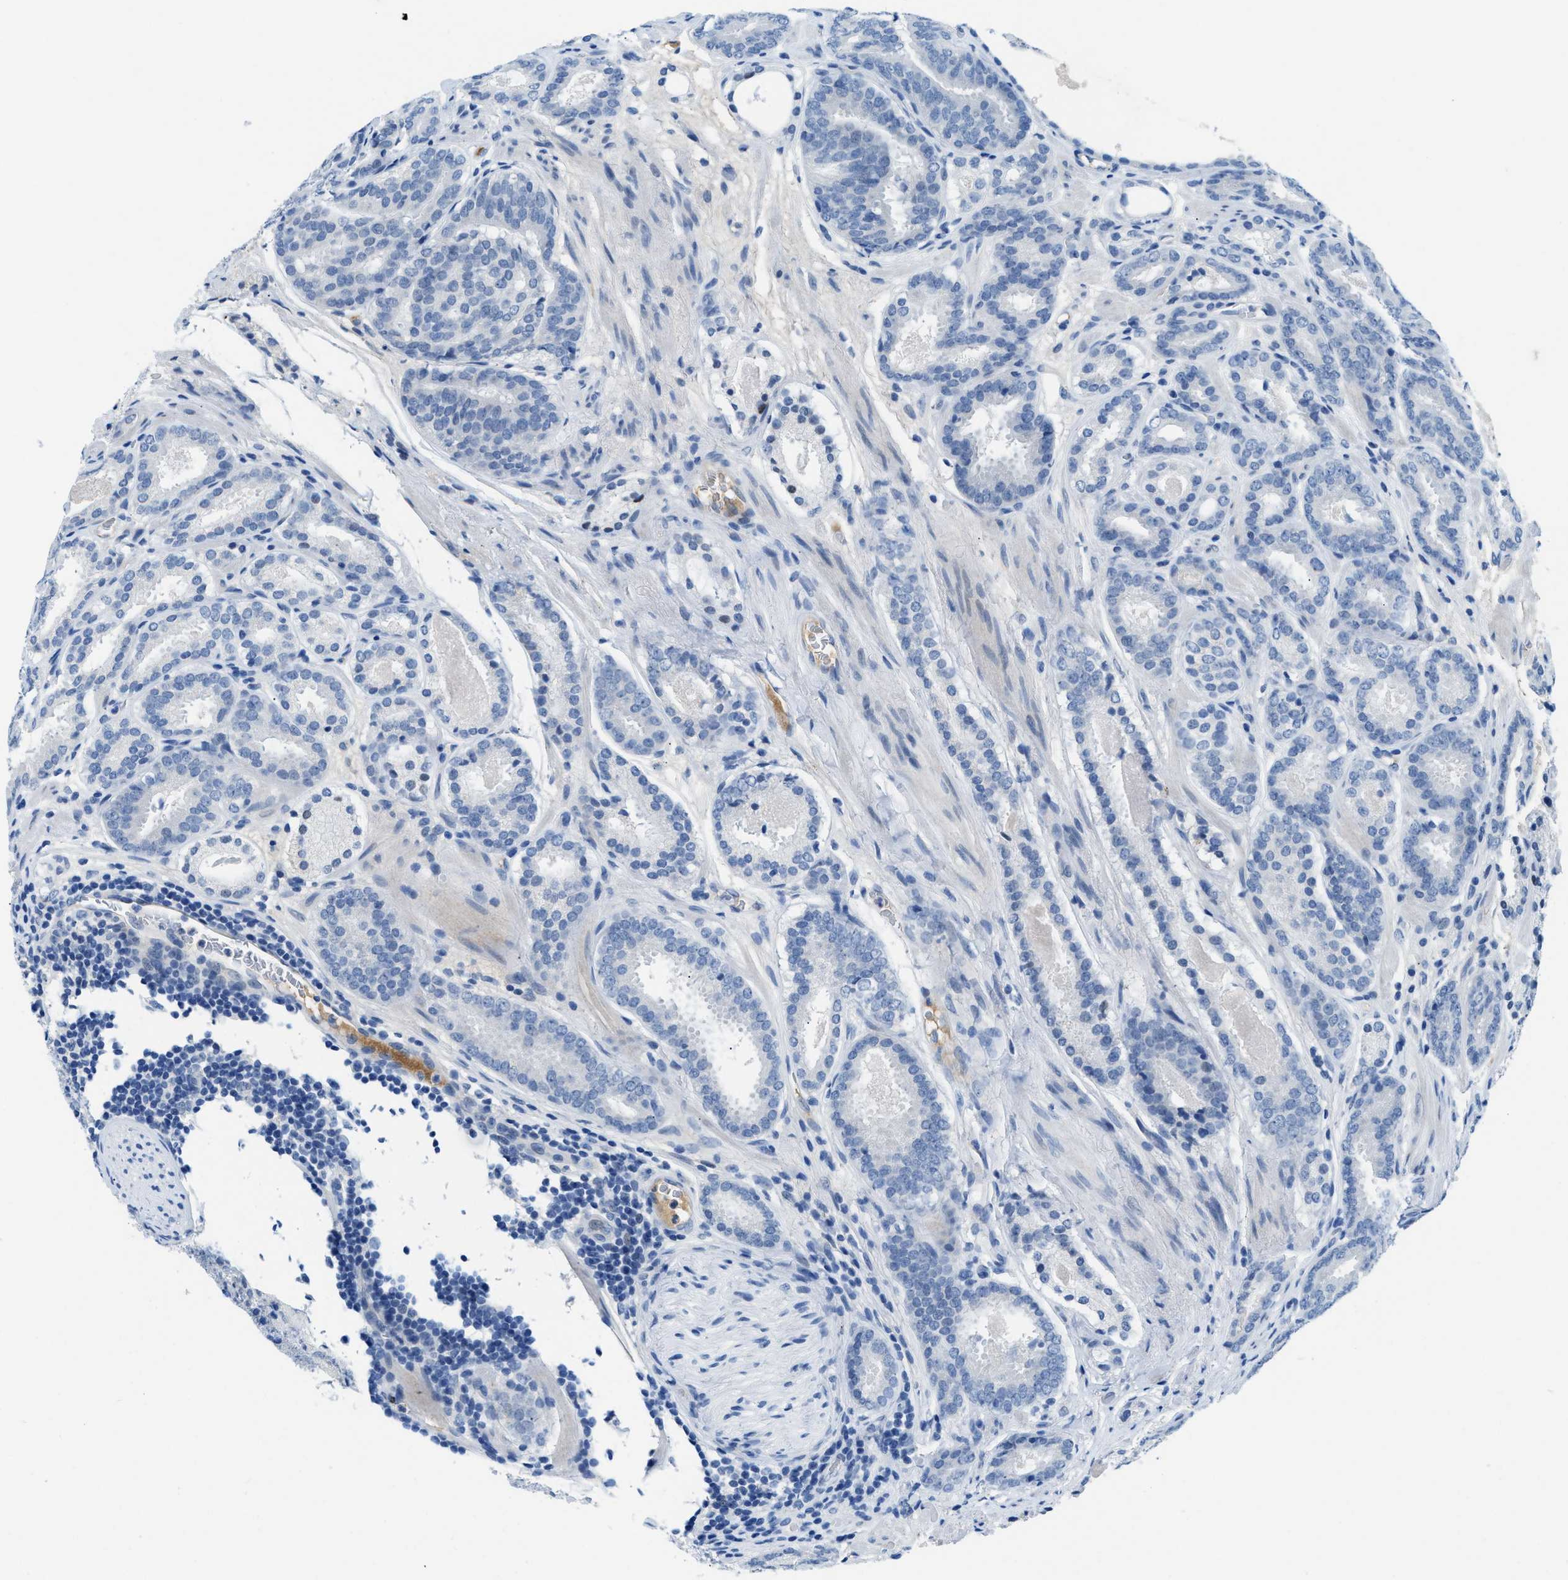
{"staining": {"intensity": "negative", "quantity": "none", "location": "none"}, "tissue": "prostate cancer", "cell_type": "Tumor cells", "image_type": "cancer", "snomed": [{"axis": "morphology", "description": "Adenocarcinoma, Low grade"}, {"axis": "topography", "description": "Prostate"}], "caption": "This is an IHC photomicrograph of prostate cancer. There is no positivity in tumor cells.", "gene": "MBL2", "patient": {"sex": "male", "age": 69}}